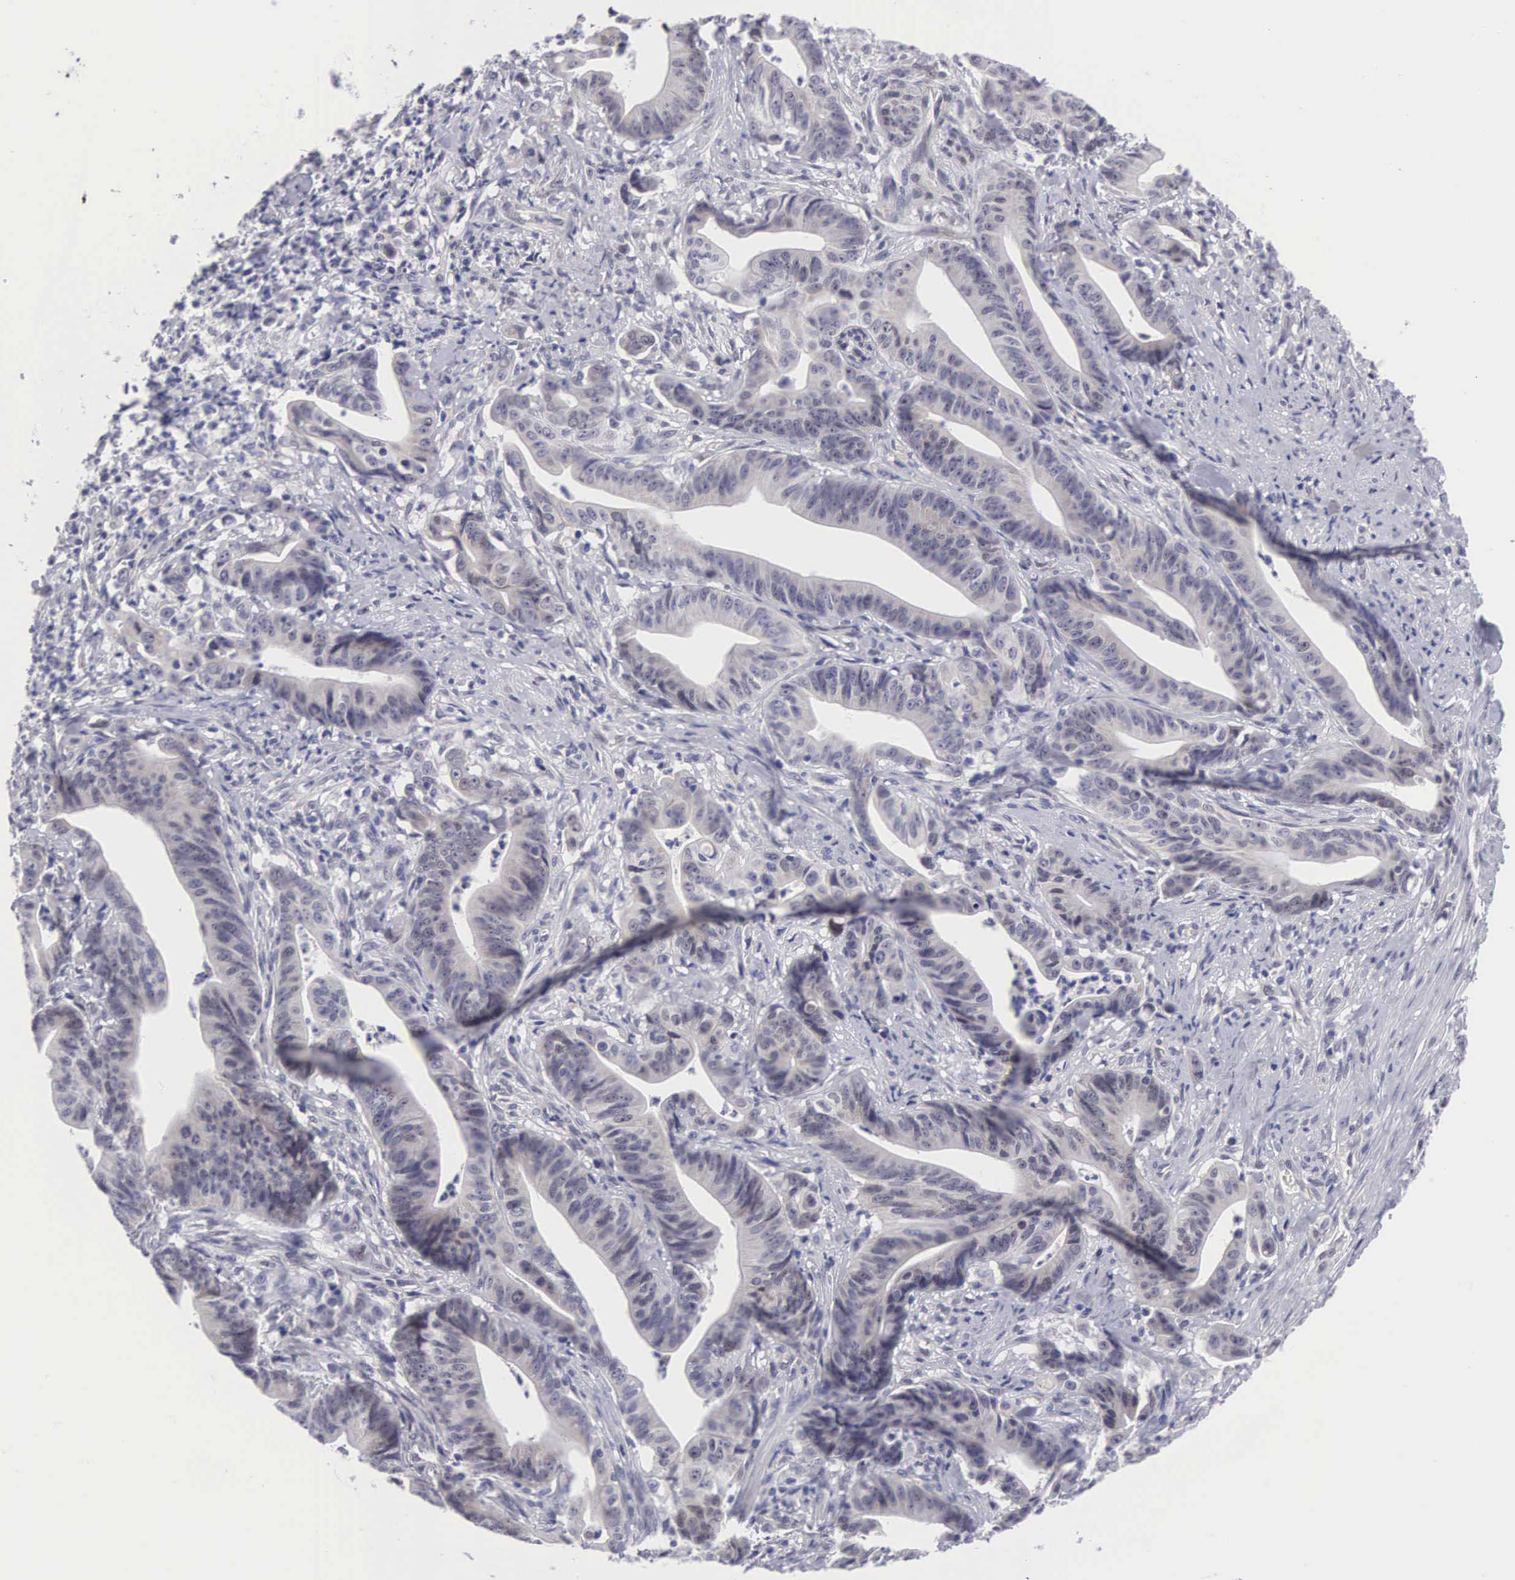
{"staining": {"intensity": "weak", "quantity": "25%-75%", "location": "cytoplasmic/membranous"}, "tissue": "stomach cancer", "cell_type": "Tumor cells", "image_type": "cancer", "snomed": [{"axis": "morphology", "description": "Adenocarcinoma, NOS"}, {"axis": "topography", "description": "Stomach, lower"}], "caption": "Protein expression analysis of human adenocarcinoma (stomach) reveals weak cytoplasmic/membranous staining in approximately 25%-75% of tumor cells.", "gene": "SOX11", "patient": {"sex": "female", "age": 86}}